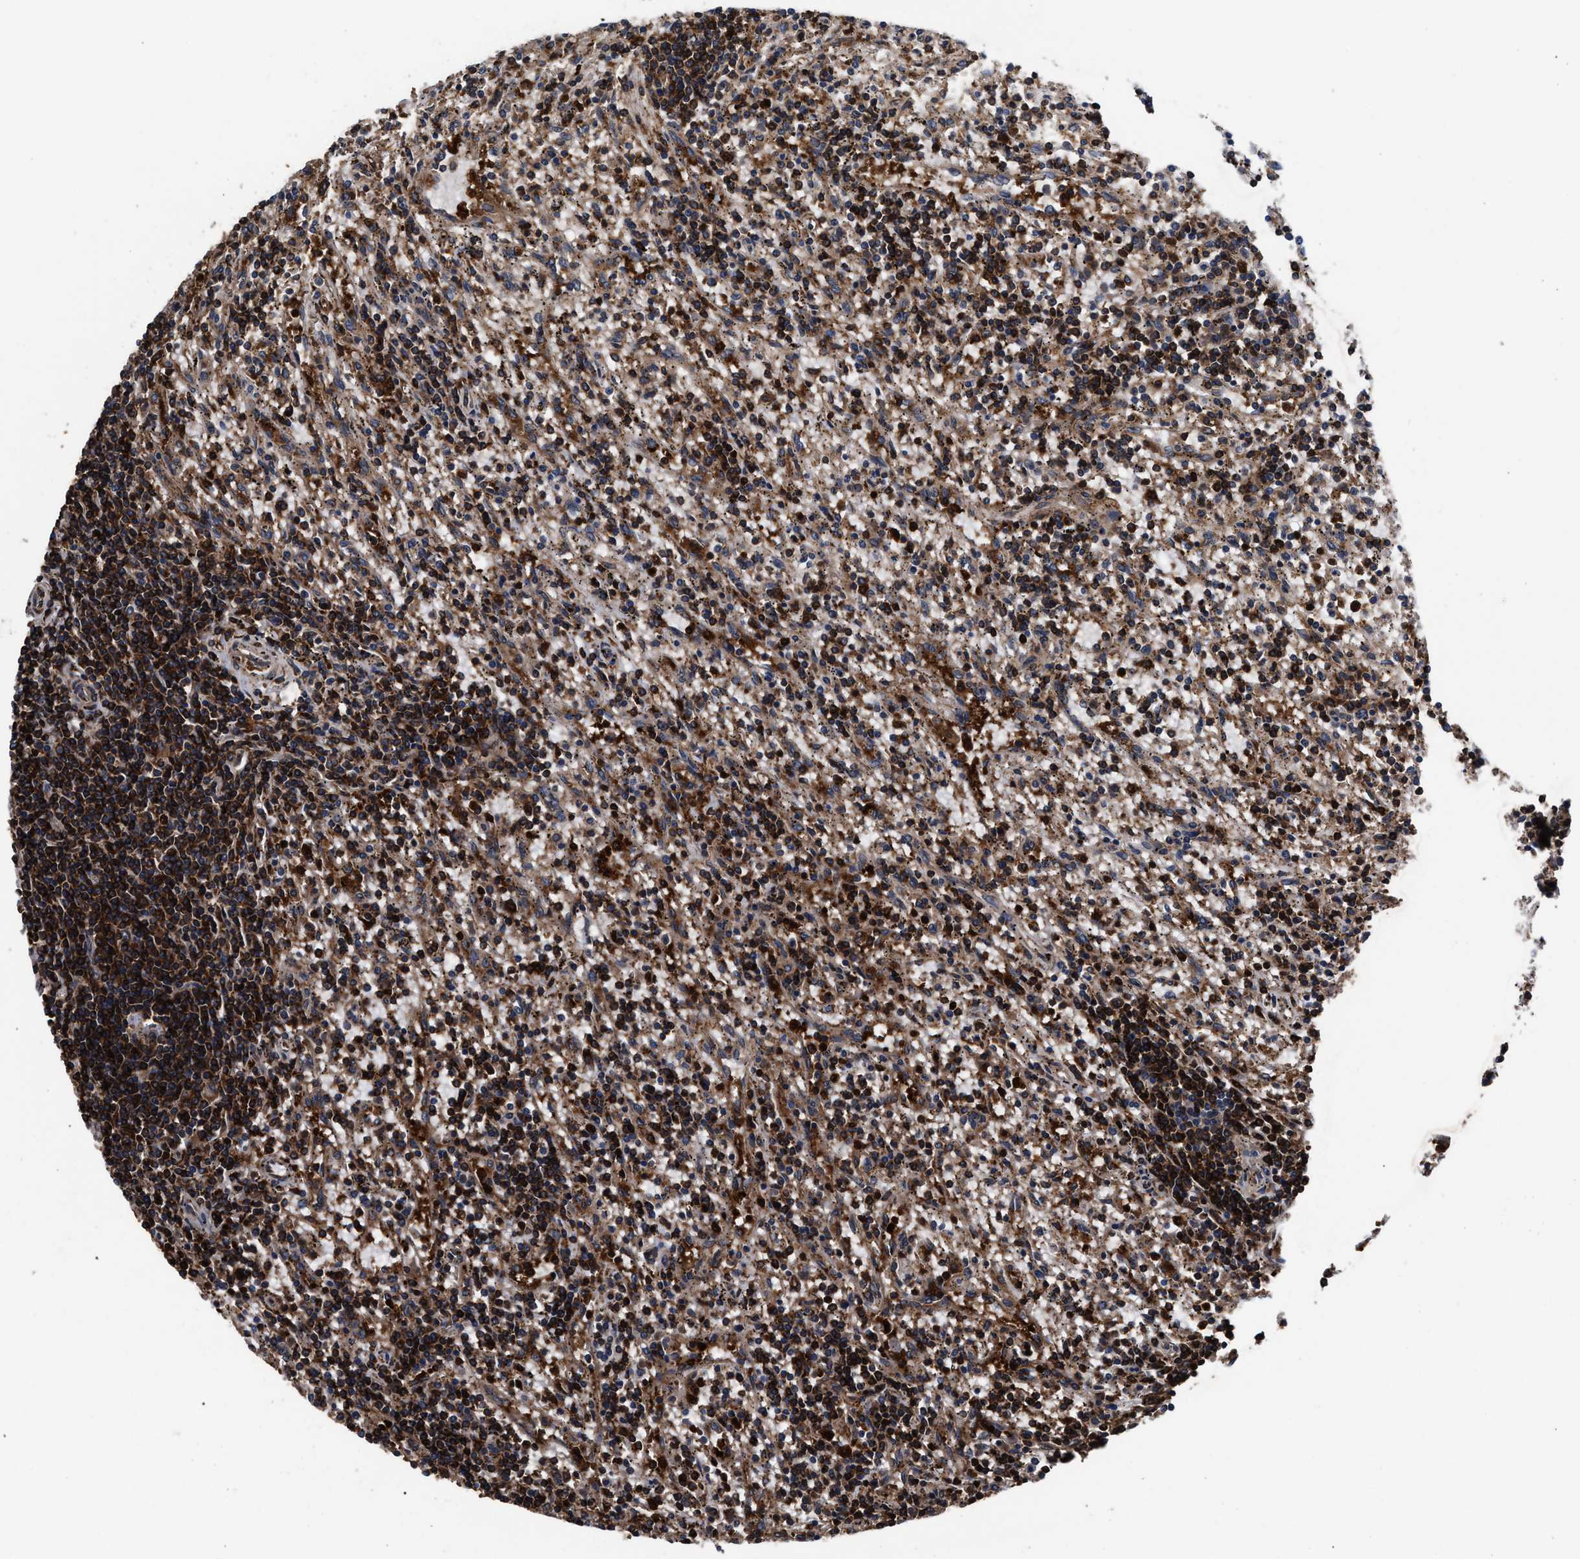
{"staining": {"intensity": "strong", "quantity": ">75%", "location": "cytoplasmic/membranous"}, "tissue": "lymphoma", "cell_type": "Tumor cells", "image_type": "cancer", "snomed": [{"axis": "morphology", "description": "Malignant lymphoma, non-Hodgkin's type, Low grade"}, {"axis": "topography", "description": "Spleen"}], "caption": "Low-grade malignant lymphoma, non-Hodgkin's type stained for a protein (brown) exhibits strong cytoplasmic/membranous positive expression in about >75% of tumor cells.", "gene": "KYAT1", "patient": {"sex": "male", "age": 76}}